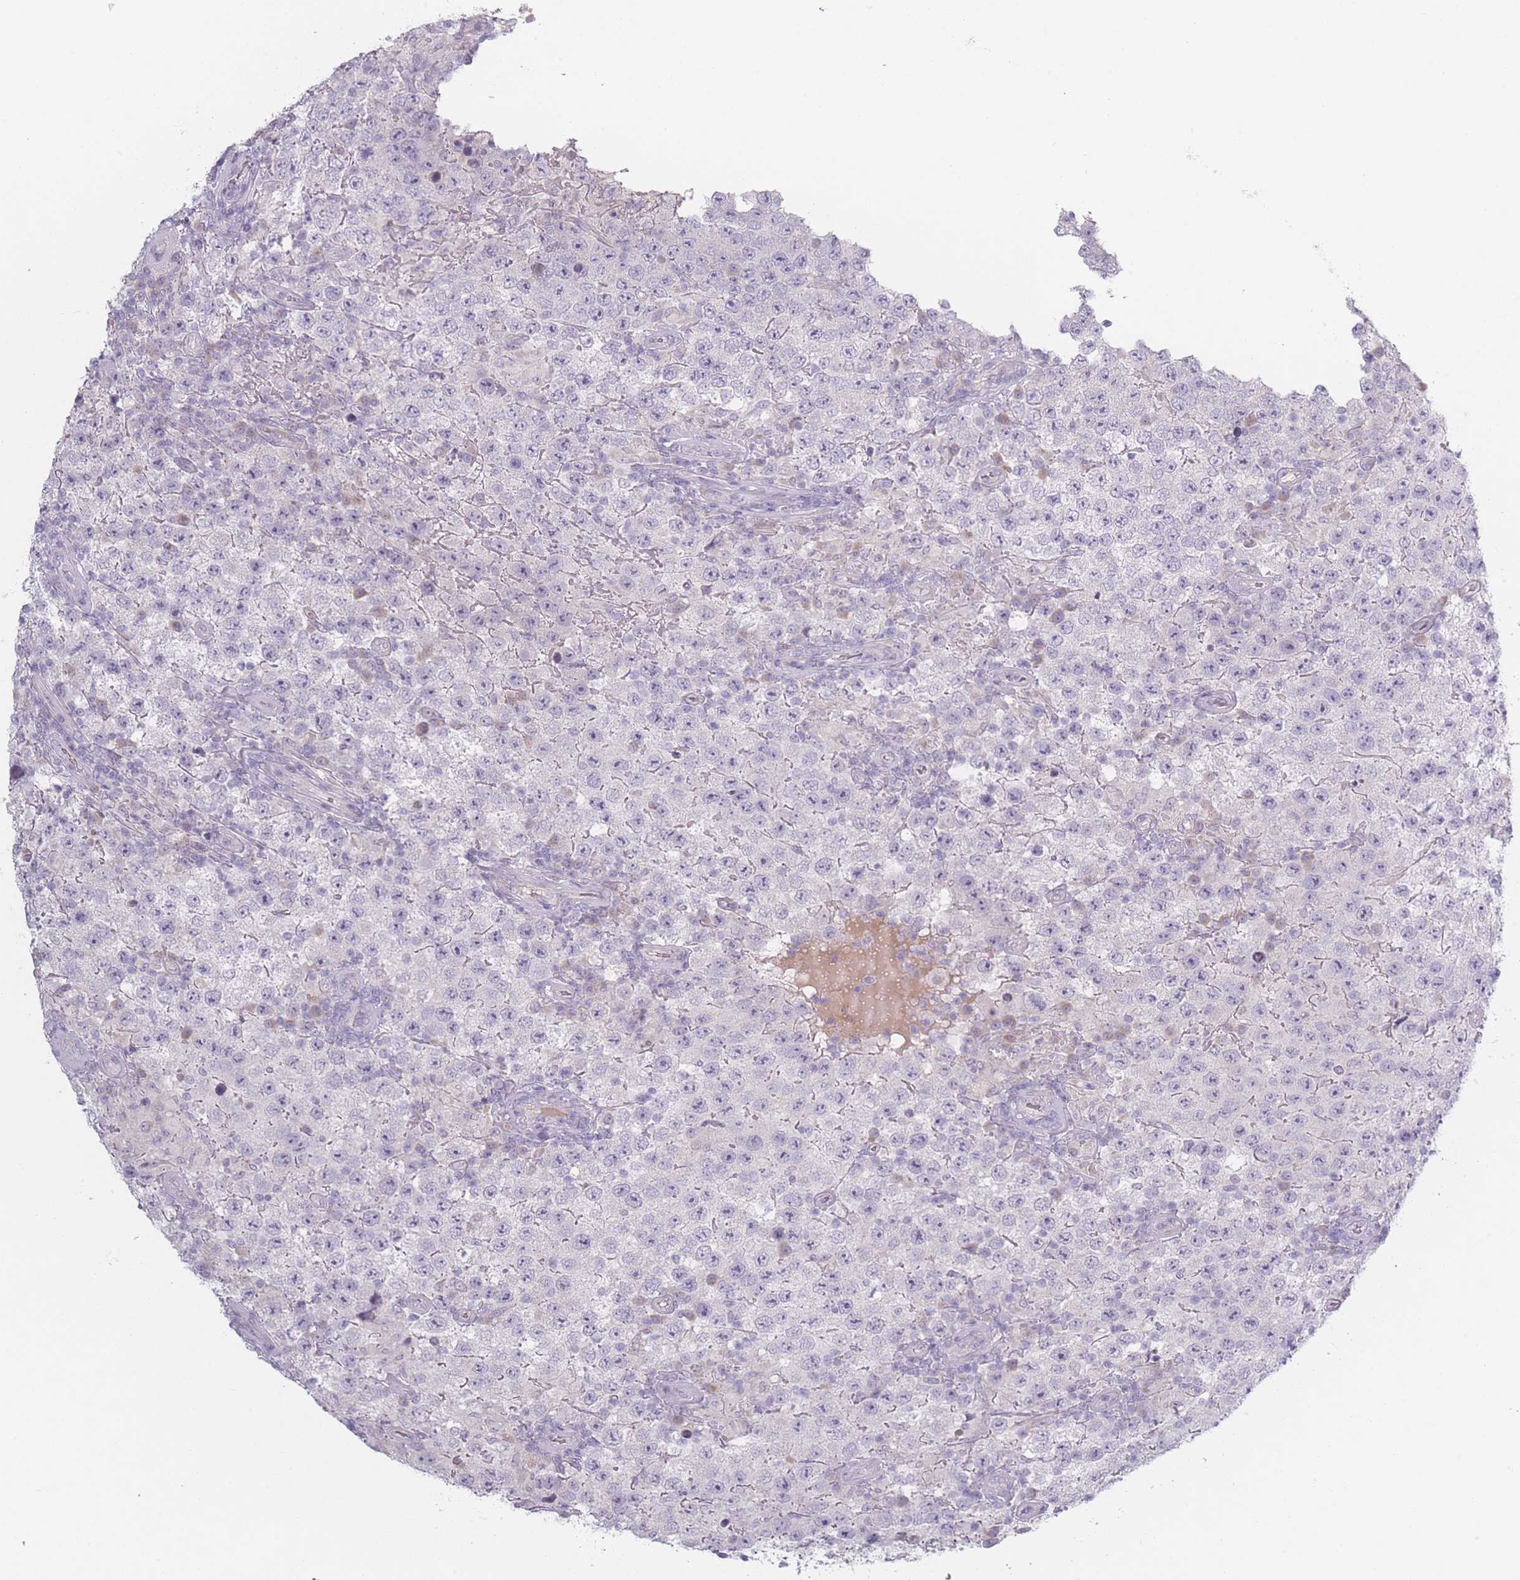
{"staining": {"intensity": "negative", "quantity": "none", "location": "none"}, "tissue": "testis cancer", "cell_type": "Tumor cells", "image_type": "cancer", "snomed": [{"axis": "morphology", "description": "Normal tissue, NOS"}, {"axis": "morphology", "description": "Urothelial carcinoma, High grade"}, {"axis": "morphology", "description": "Seminoma, NOS"}, {"axis": "morphology", "description": "Carcinoma, Embryonal, NOS"}, {"axis": "topography", "description": "Urinary bladder"}, {"axis": "topography", "description": "Testis"}], "caption": "Testis cancer stained for a protein using immunohistochemistry displays no positivity tumor cells.", "gene": "RASL10B", "patient": {"sex": "male", "age": 41}}